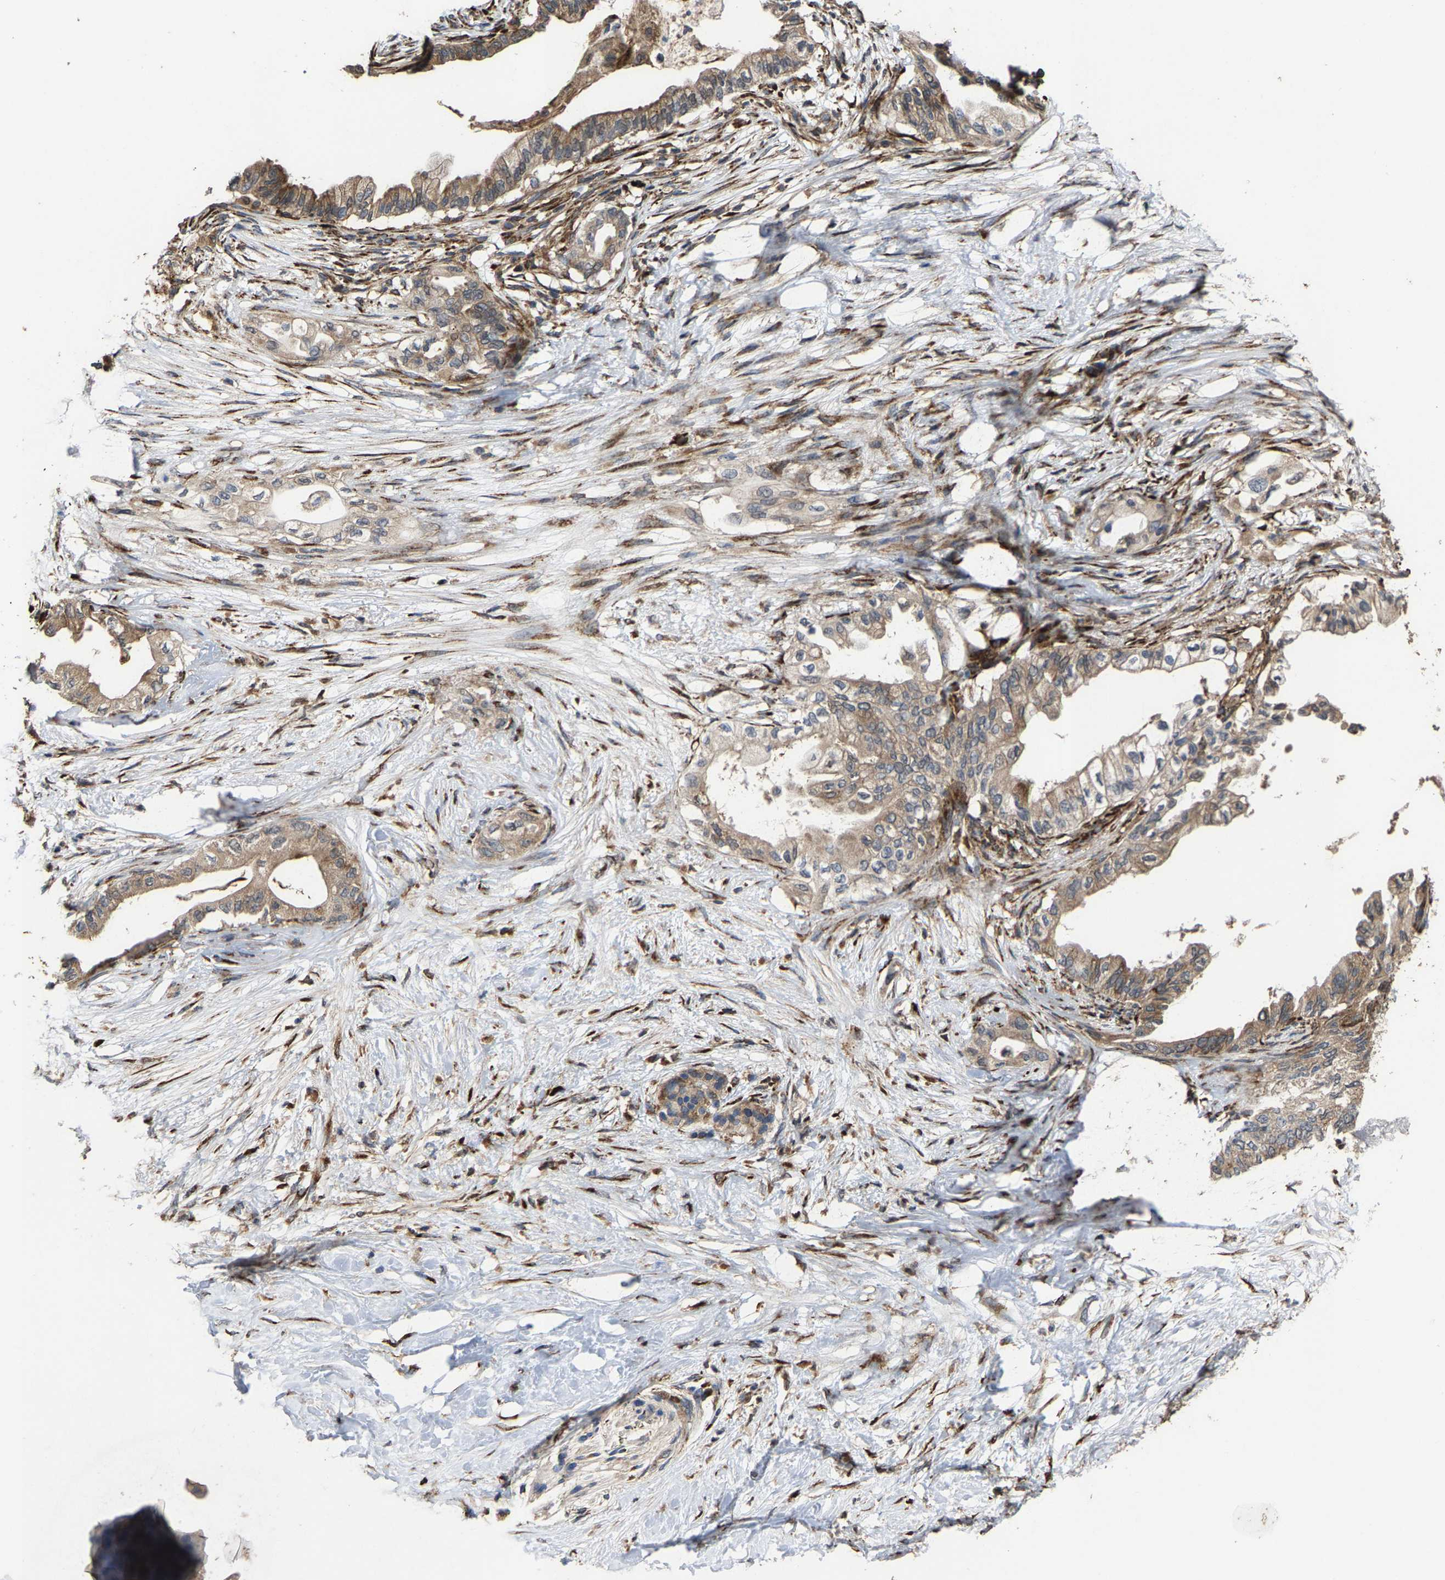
{"staining": {"intensity": "weak", "quantity": ">75%", "location": "cytoplasmic/membranous"}, "tissue": "pancreatic cancer", "cell_type": "Tumor cells", "image_type": "cancer", "snomed": [{"axis": "morphology", "description": "Normal tissue, NOS"}, {"axis": "morphology", "description": "Adenocarcinoma, NOS"}, {"axis": "topography", "description": "Pancreas"}, {"axis": "topography", "description": "Duodenum"}], "caption": "Brown immunohistochemical staining in pancreatic cancer displays weak cytoplasmic/membranous positivity in approximately >75% of tumor cells. The protein is stained brown, and the nuclei are stained in blue (DAB IHC with brightfield microscopy, high magnification).", "gene": "FGD3", "patient": {"sex": "female", "age": 60}}